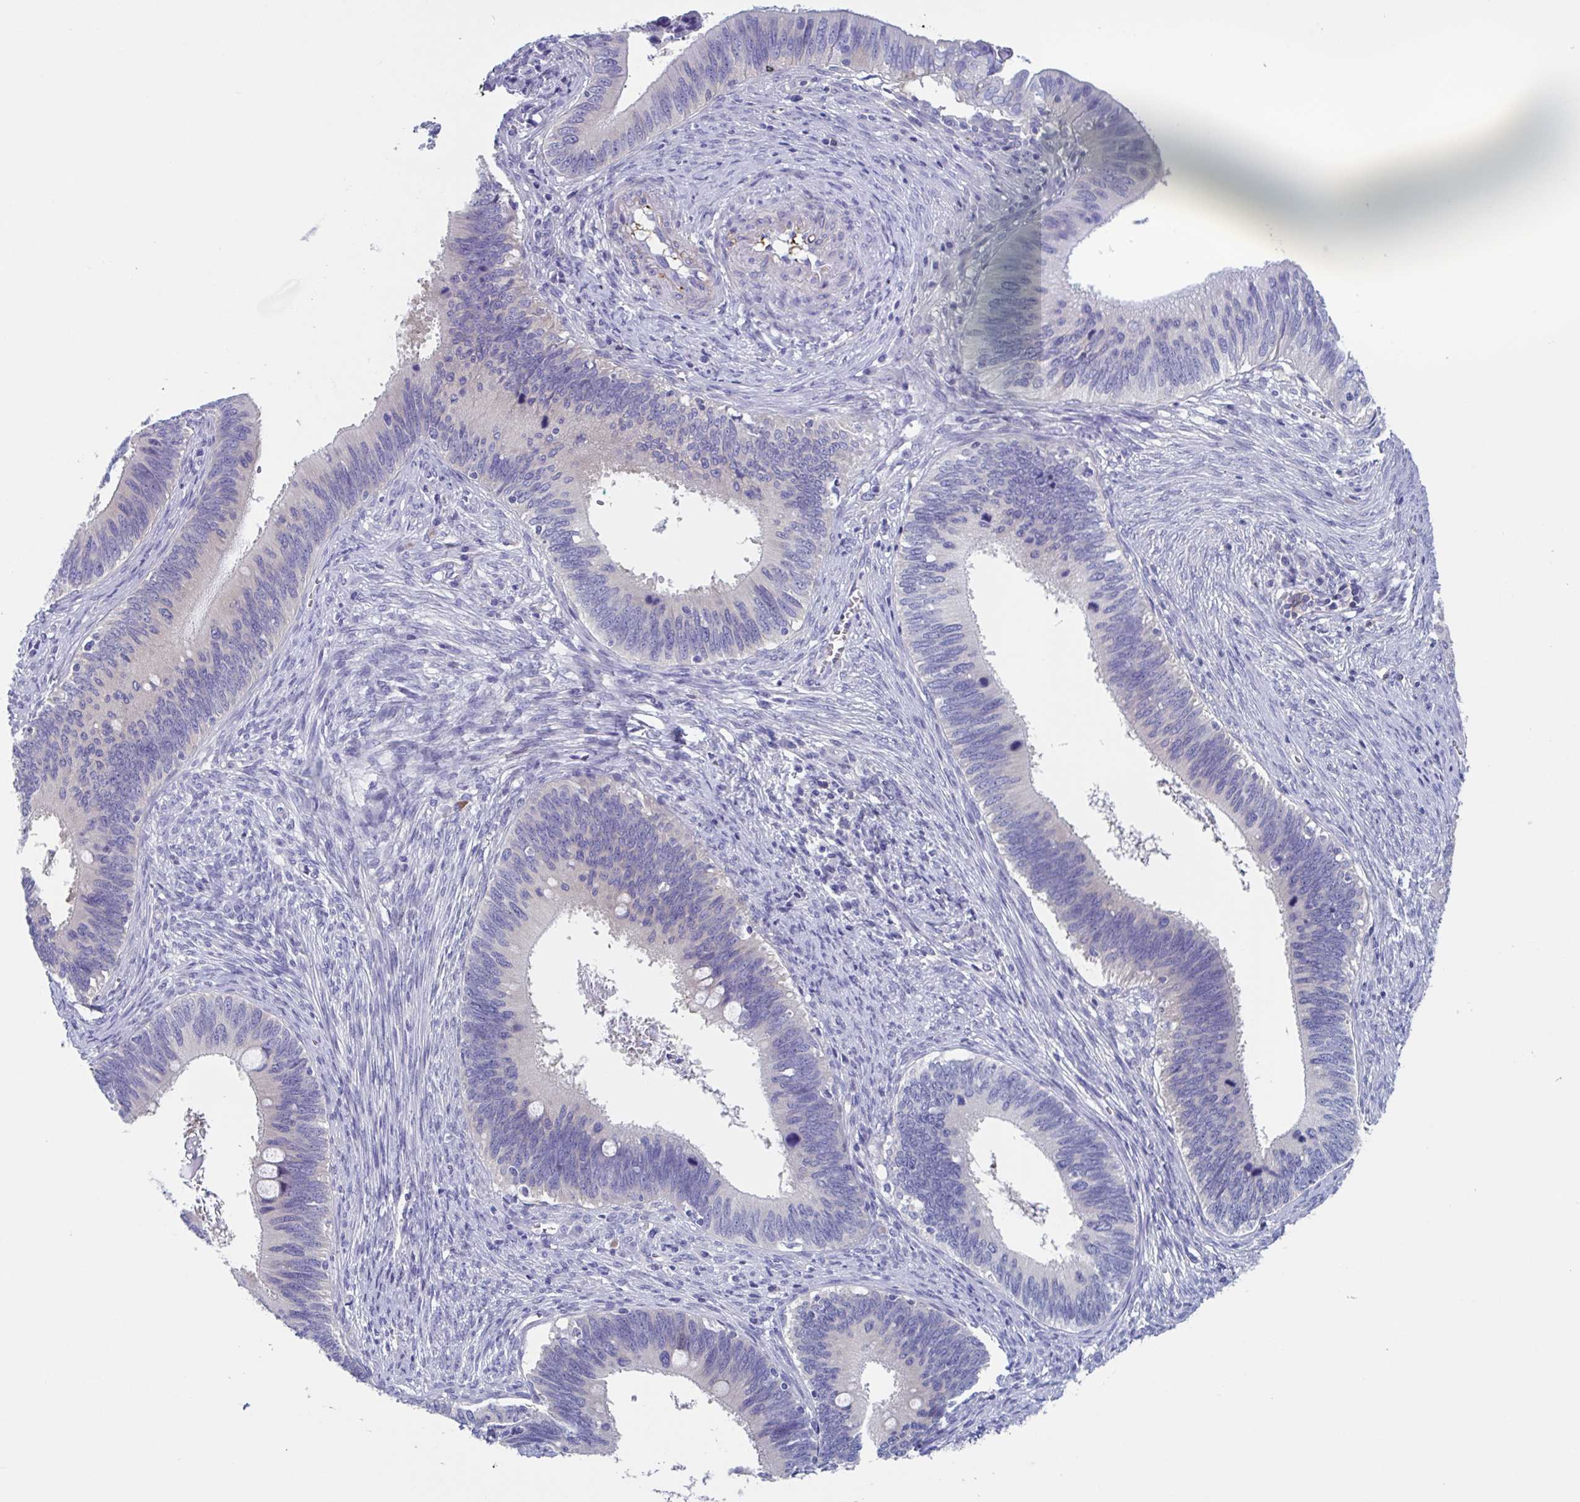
{"staining": {"intensity": "negative", "quantity": "none", "location": "none"}, "tissue": "cervical cancer", "cell_type": "Tumor cells", "image_type": "cancer", "snomed": [{"axis": "morphology", "description": "Adenocarcinoma, NOS"}, {"axis": "topography", "description": "Cervix"}], "caption": "High magnification brightfield microscopy of adenocarcinoma (cervical) stained with DAB (3,3'-diaminobenzidine) (brown) and counterstained with hematoxylin (blue): tumor cells show no significant staining.", "gene": "LPIN3", "patient": {"sex": "female", "age": 42}}